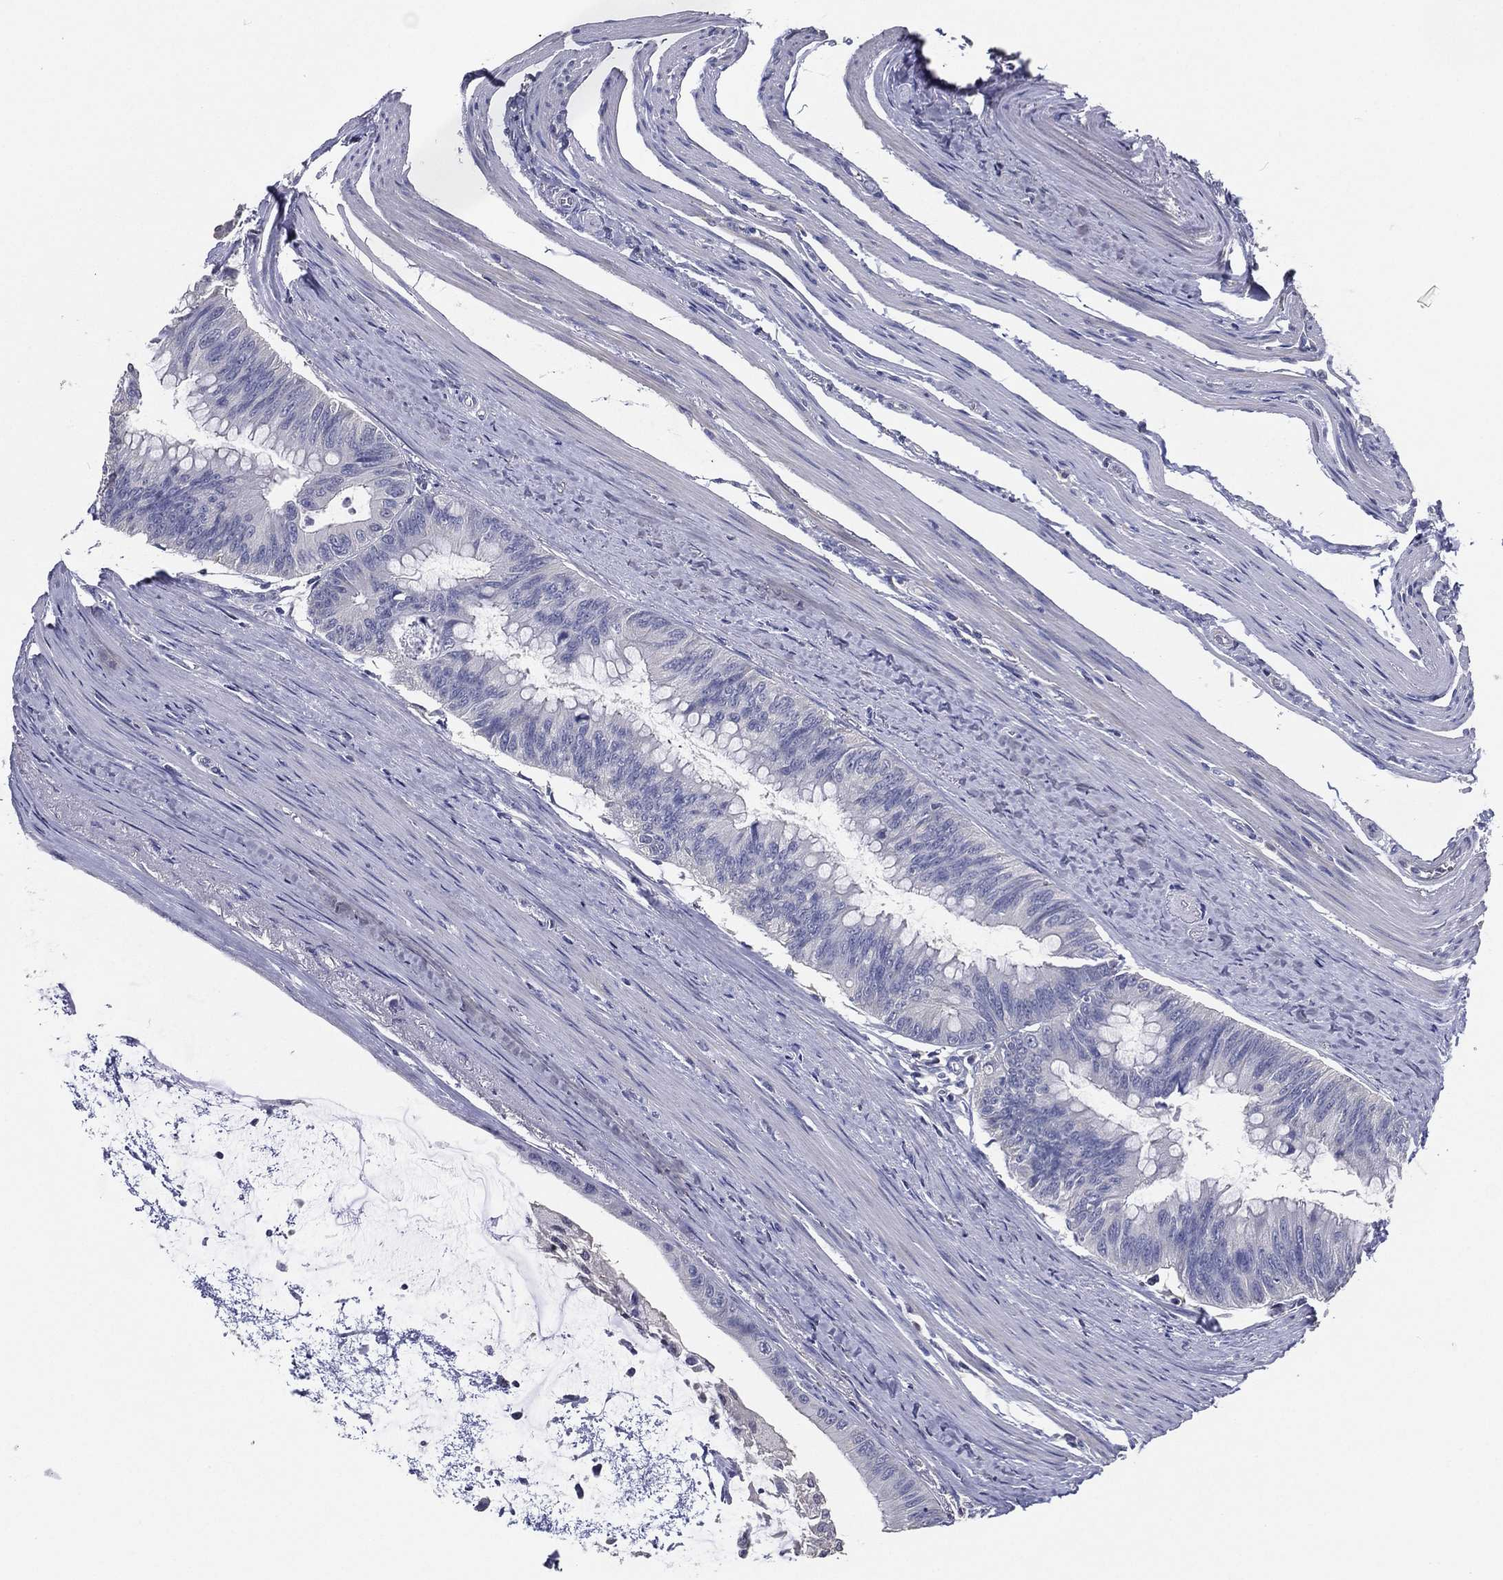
{"staining": {"intensity": "negative", "quantity": "none", "location": "none"}, "tissue": "colorectal cancer", "cell_type": "Tumor cells", "image_type": "cancer", "snomed": [{"axis": "morphology", "description": "Normal tissue, NOS"}, {"axis": "morphology", "description": "Adenocarcinoma, NOS"}, {"axis": "topography", "description": "Colon"}], "caption": "The IHC micrograph has no significant staining in tumor cells of colorectal adenocarcinoma tissue.", "gene": "TFAP2A", "patient": {"sex": "male", "age": 65}}